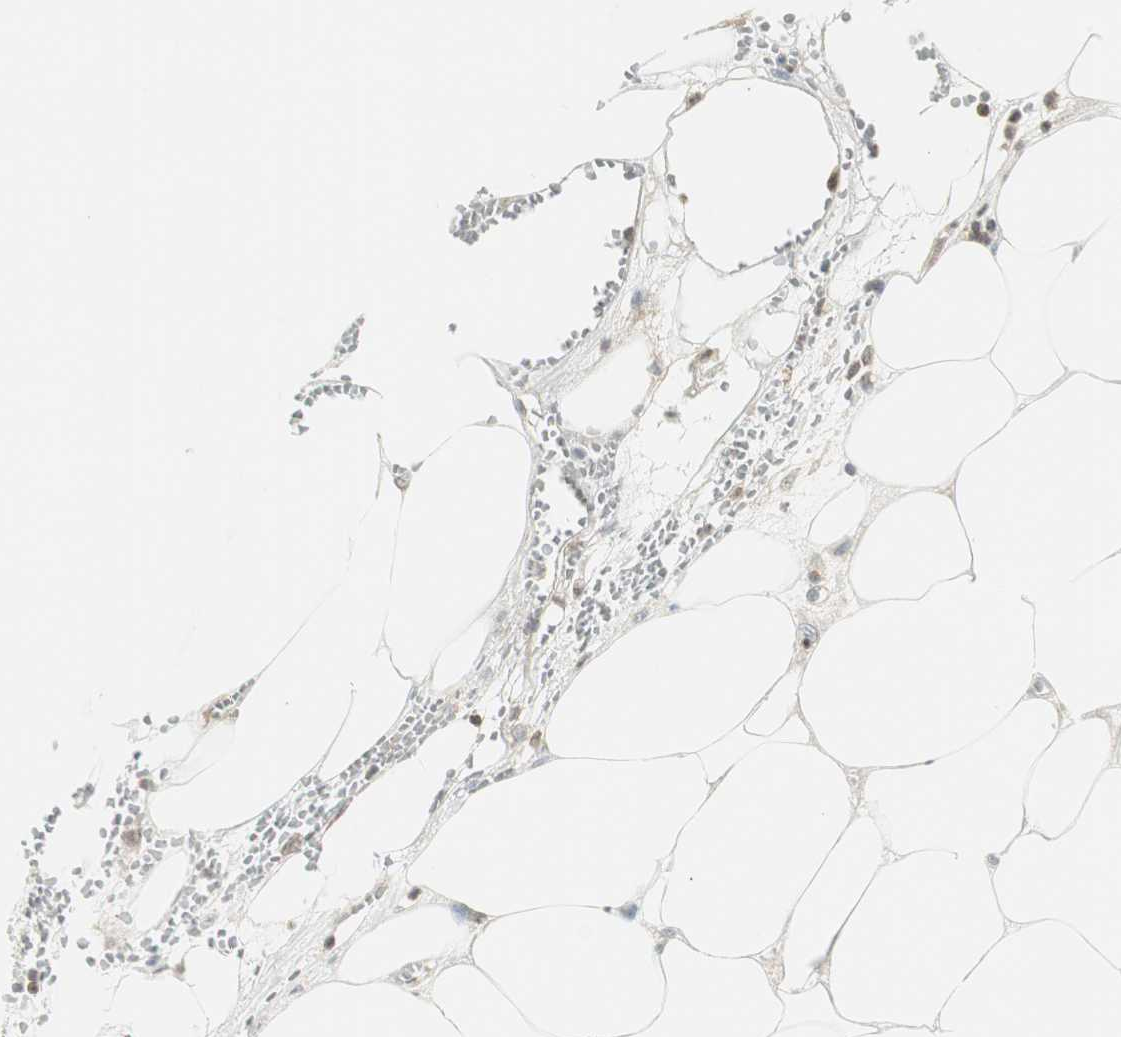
{"staining": {"intensity": "weak", "quantity": "25%-75%", "location": "cytoplasmic/membranous"}, "tissue": "pancreatic cancer", "cell_type": "Tumor cells", "image_type": "cancer", "snomed": [{"axis": "morphology", "description": "Adenocarcinoma, NOS"}, {"axis": "topography", "description": "Pancreas"}], "caption": "Human pancreatic cancer stained with a brown dye displays weak cytoplasmic/membranous positive staining in about 25%-75% of tumor cells.", "gene": "PPP1CA", "patient": {"sex": "male", "age": 70}}